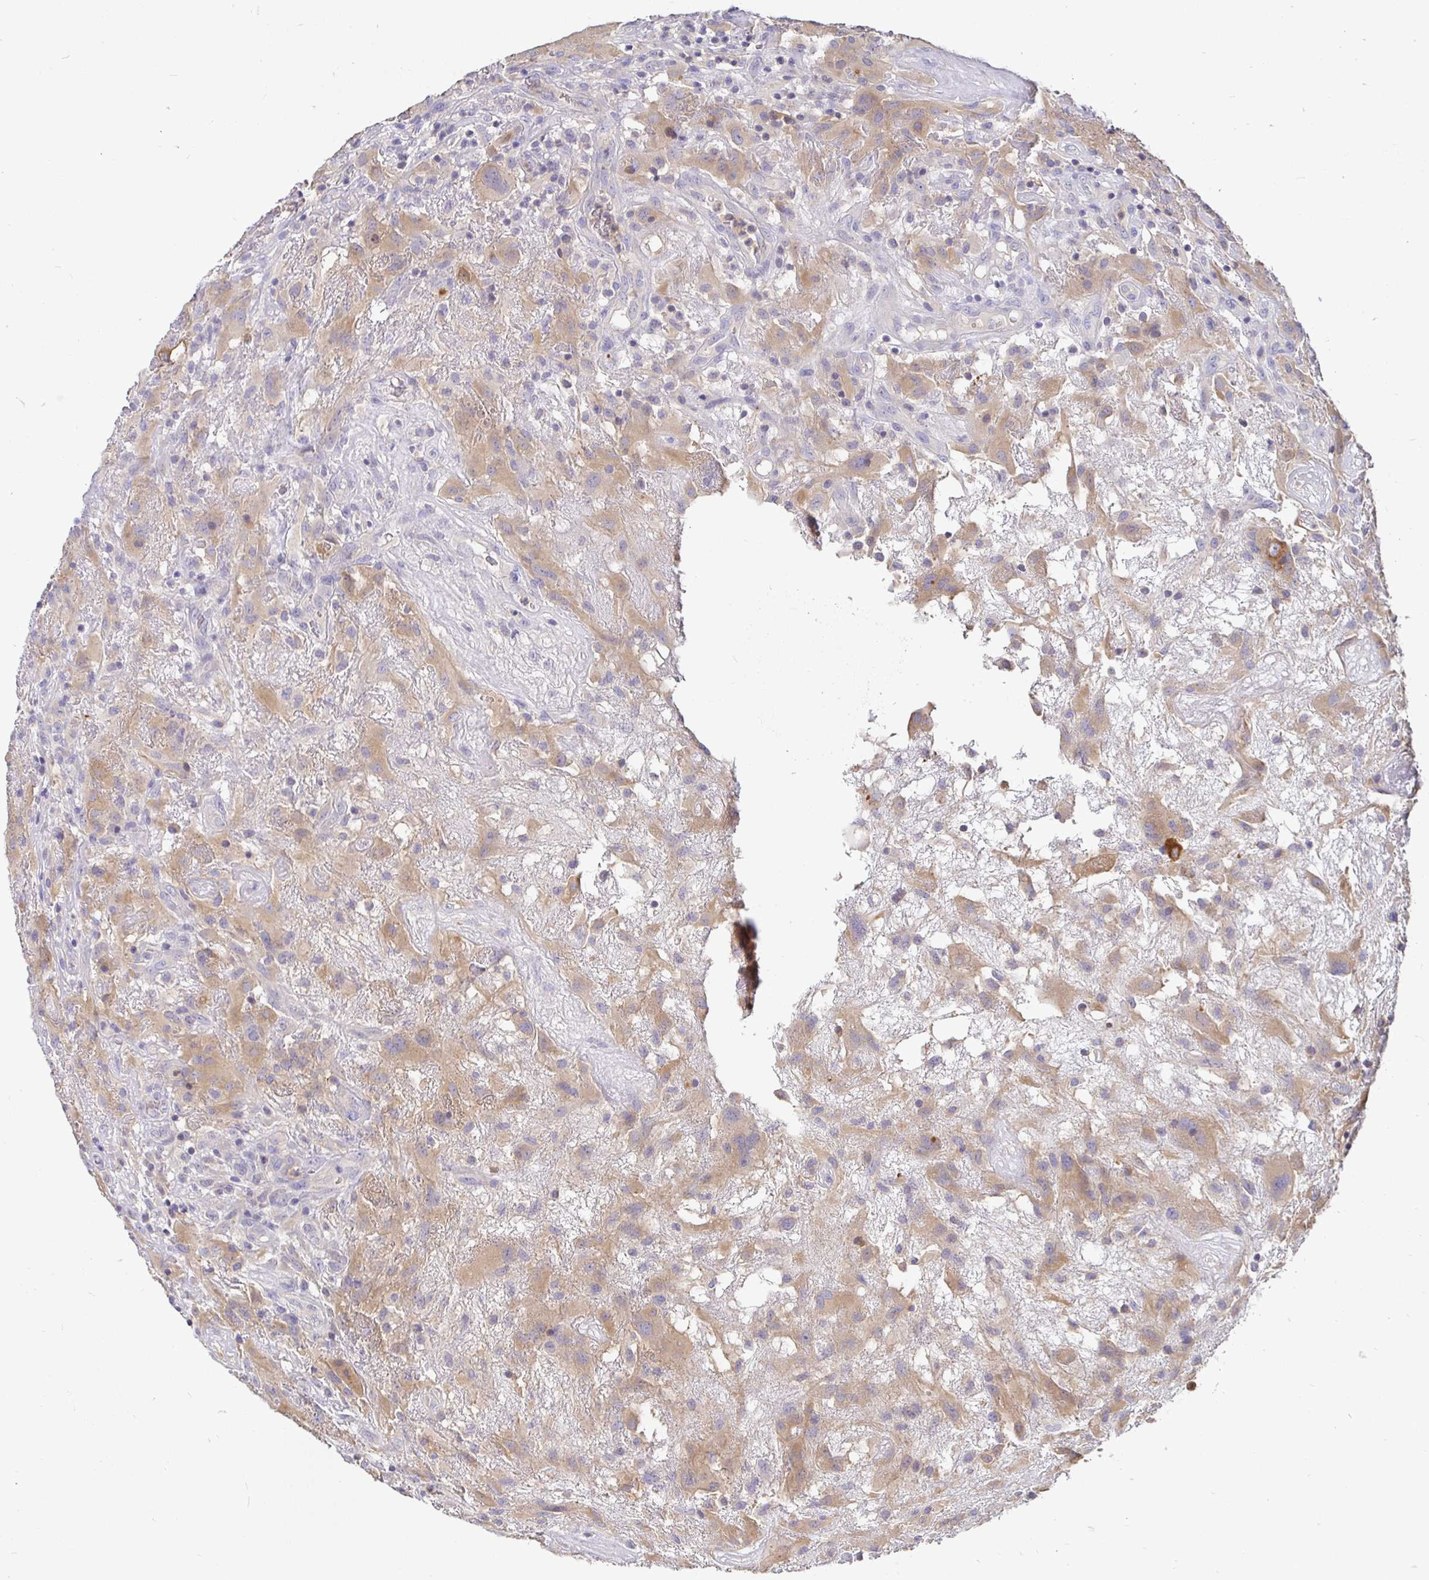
{"staining": {"intensity": "weak", "quantity": ">75%", "location": "cytoplasmic/membranous"}, "tissue": "glioma", "cell_type": "Tumor cells", "image_type": "cancer", "snomed": [{"axis": "morphology", "description": "Glioma, malignant, High grade"}, {"axis": "topography", "description": "Brain"}], "caption": "Immunohistochemical staining of human high-grade glioma (malignant) reveals low levels of weak cytoplasmic/membranous protein staining in approximately >75% of tumor cells.", "gene": "KIF21A", "patient": {"sex": "male", "age": 46}}